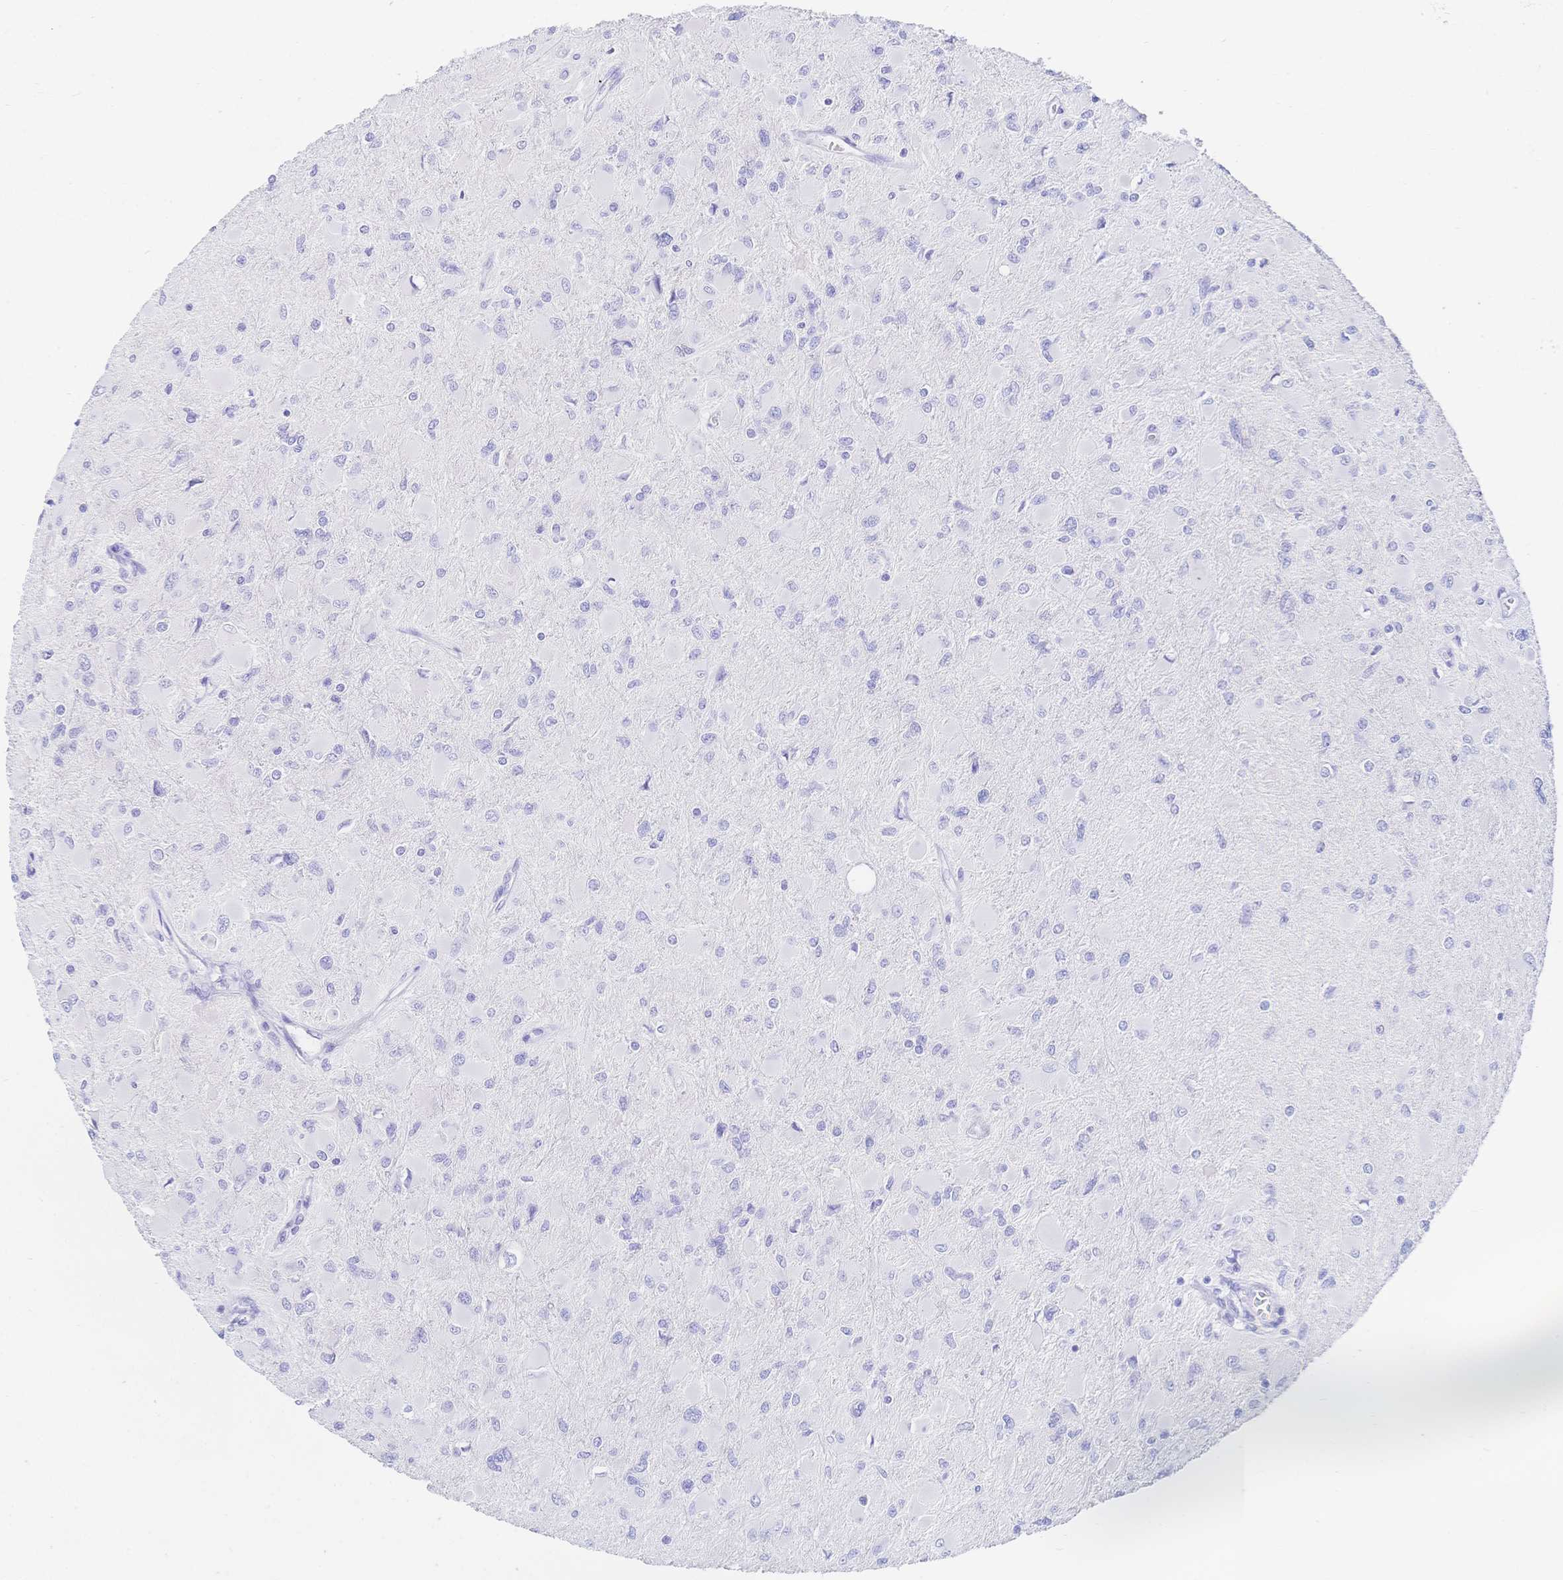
{"staining": {"intensity": "negative", "quantity": "none", "location": "none"}, "tissue": "glioma", "cell_type": "Tumor cells", "image_type": "cancer", "snomed": [{"axis": "morphology", "description": "Glioma, malignant, High grade"}, {"axis": "topography", "description": "Cerebral cortex"}], "caption": "Photomicrograph shows no significant protein positivity in tumor cells of glioma.", "gene": "RRM1", "patient": {"sex": "female", "age": 36}}